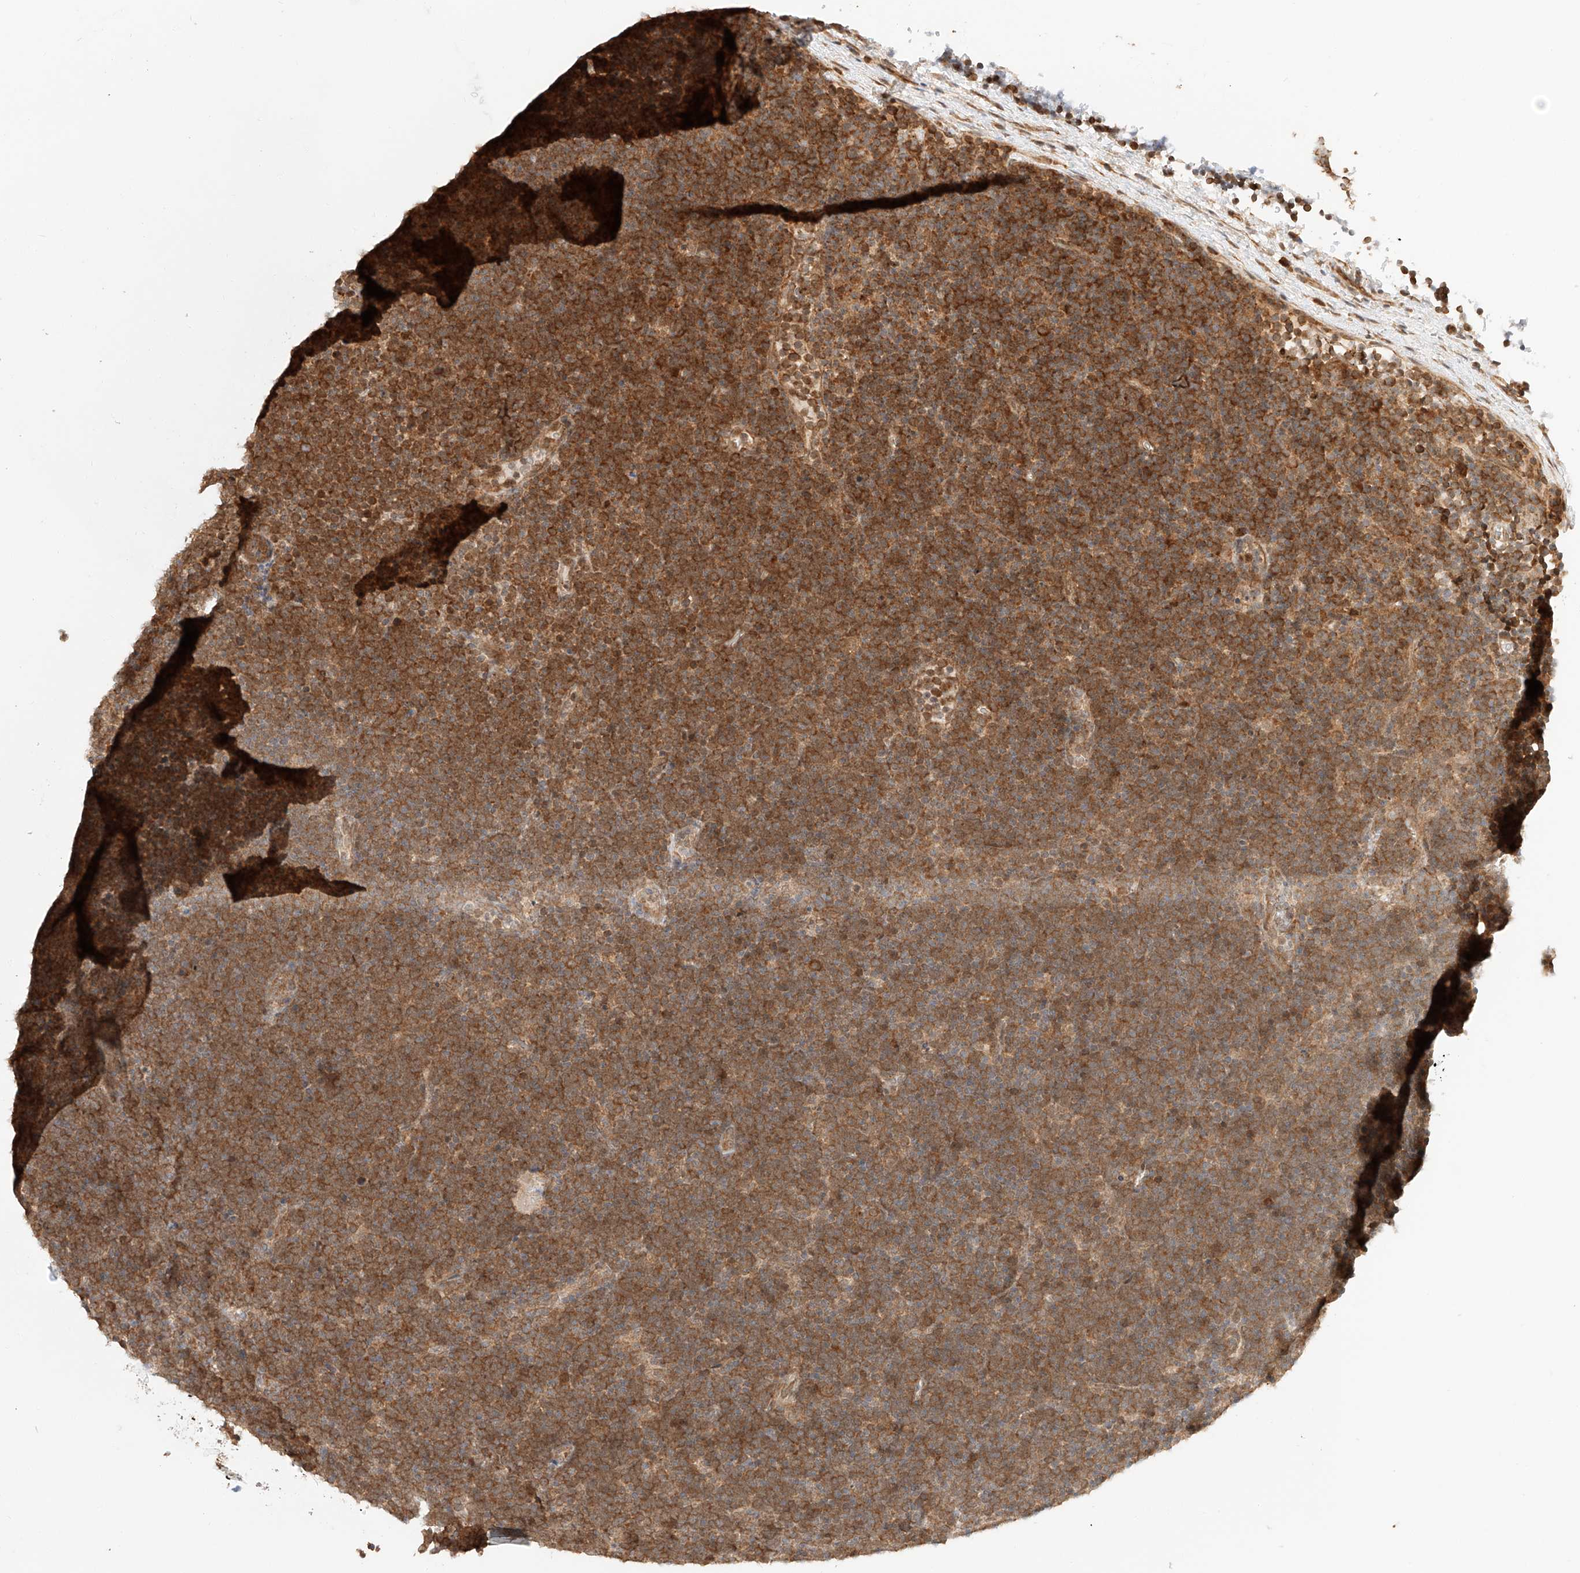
{"staining": {"intensity": "moderate", "quantity": ">75%", "location": "cytoplasmic/membranous"}, "tissue": "lymphoma", "cell_type": "Tumor cells", "image_type": "cancer", "snomed": [{"axis": "morphology", "description": "Malignant lymphoma, non-Hodgkin's type, High grade"}, {"axis": "topography", "description": "Lymph node"}], "caption": "A medium amount of moderate cytoplasmic/membranous staining is identified in approximately >75% of tumor cells in lymphoma tissue.", "gene": "EIF4H", "patient": {"sex": "male", "age": 13}}